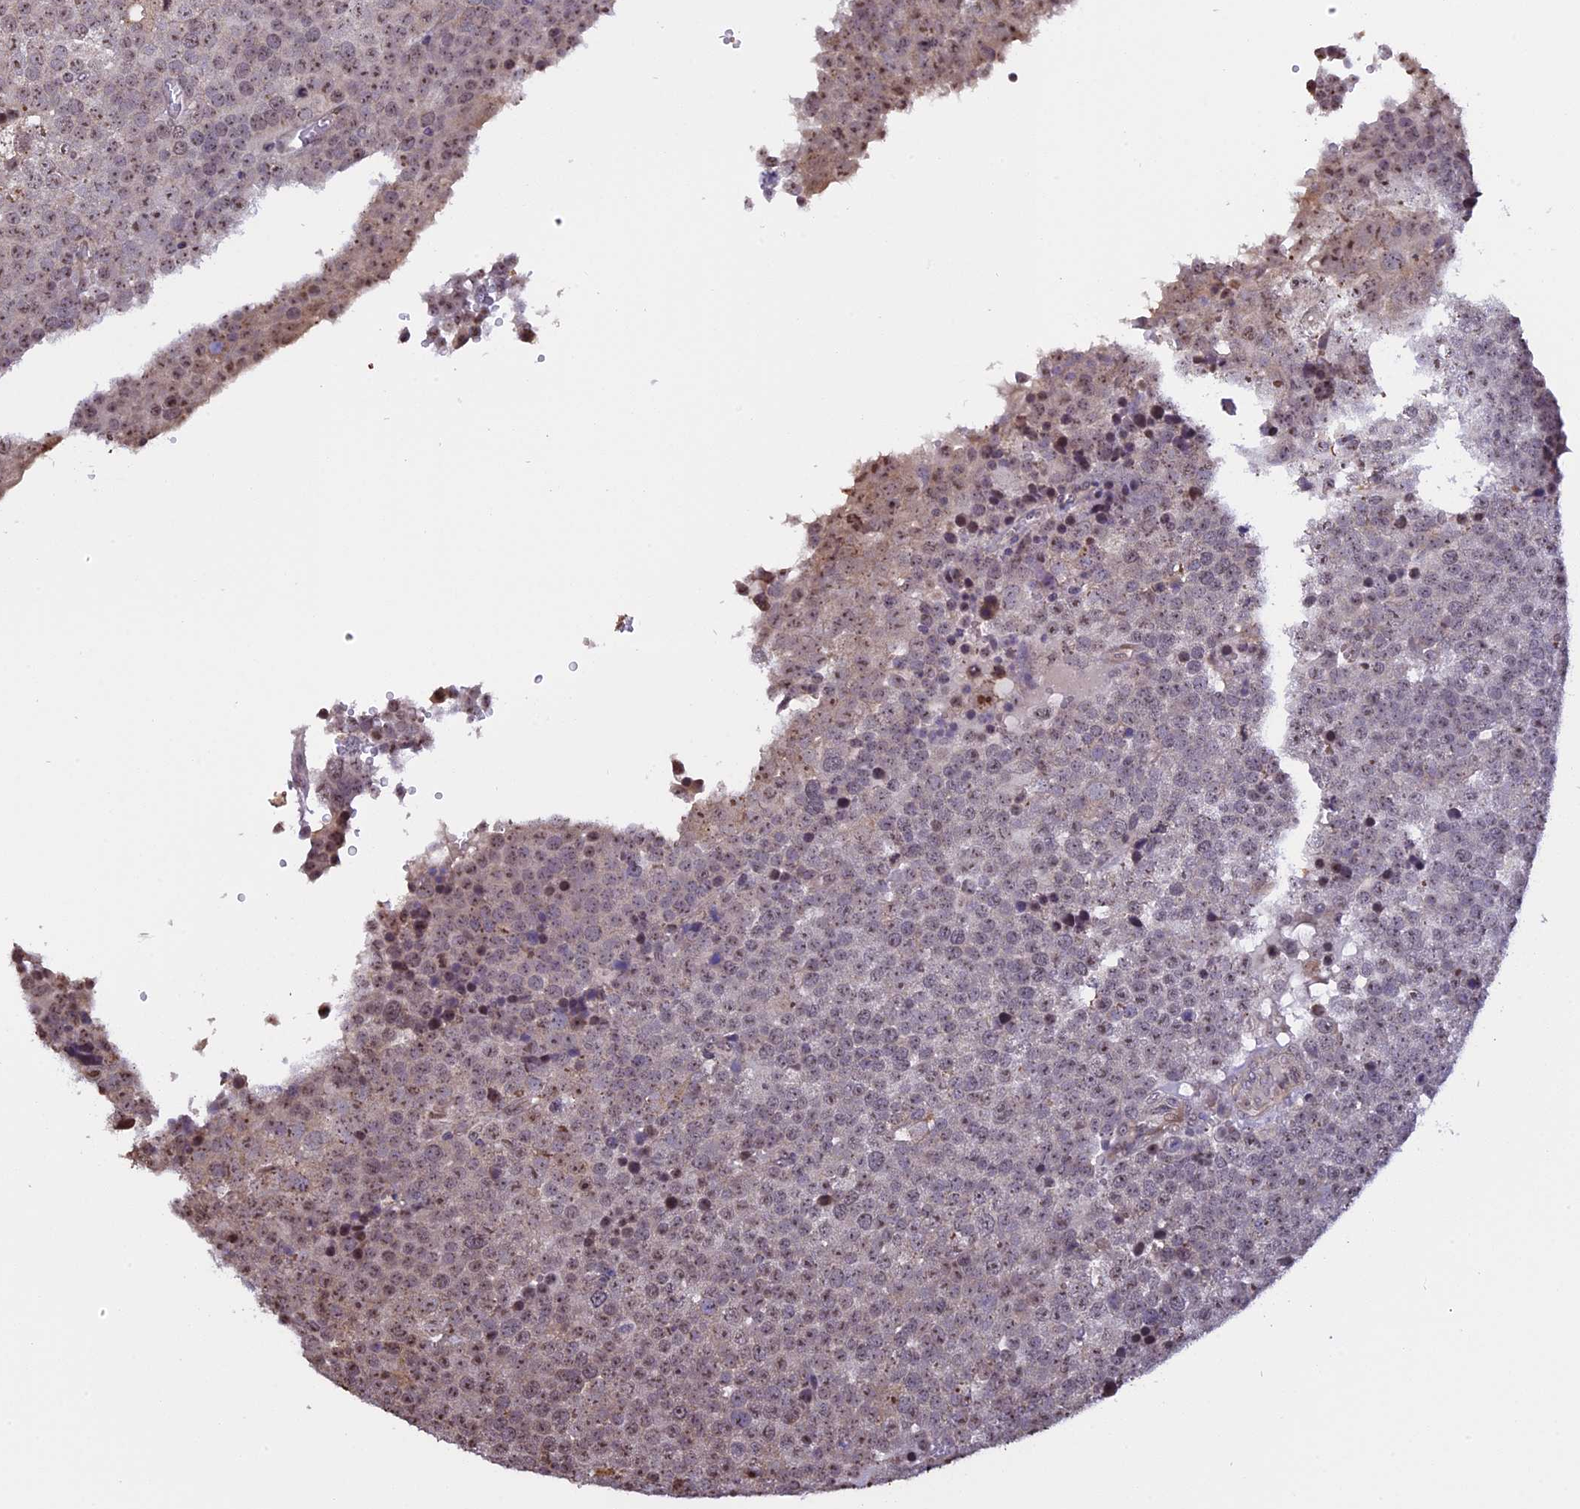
{"staining": {"intensity": "moderate", "quantity": "<25%", "location": "nuclear"}, "tissue": "testis cancer", "cell_type": "Tumor cells", "image_type": "cancer", "snomed": [{"axis": "morphology", "description": "Seminoma, NOS"}, {"axis": "topography", "description": "Testis"}], "caption": "Immunohistochemistry (IHC) staining of testis cancer, which reveals low levels of moderate nuclear expression in approximately <25% of tumor cells indicating moderate nuclear protein staining. The staining was performed using DAB (brown) for protein detection and nuclei were counterstained in hematoxylin (blue).", "gene": "MGA", "patient": {"sex": "male", "age": 71}}